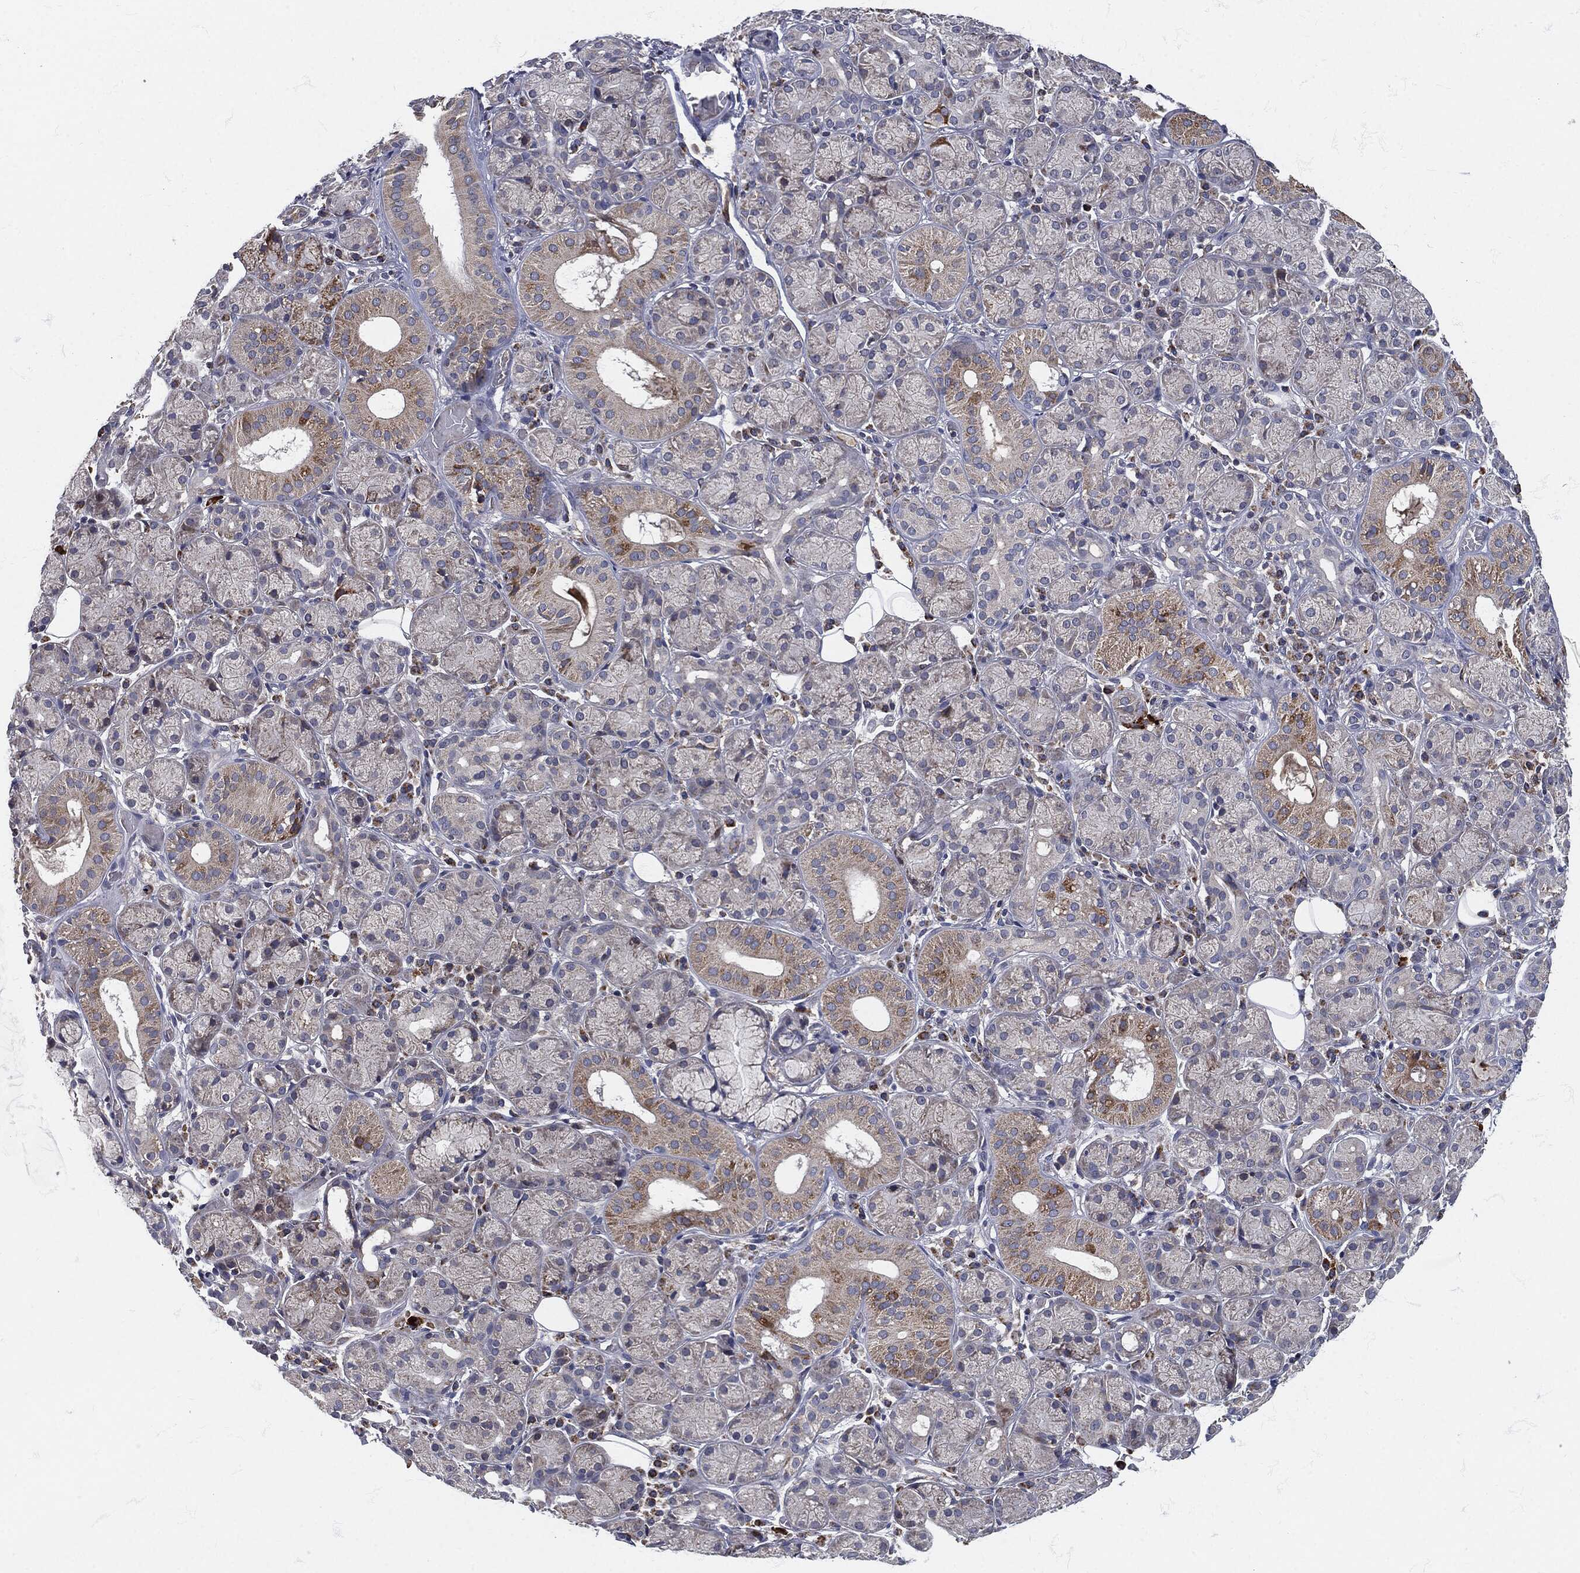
{"staining": {"intensity": "strong", "quantity": "<25%", "location": "cytoplasmic/membranous"}, "tissue": "salivary gland", "cell_type": "Glandular cells", "image_type": "normal", "snomed": [{"axis": "morphology", "description": "Normal tissue, NOS"}, {"axis": "topography", "description": "Salivary gland"}], "caption": "Protein expression analysis of benign salivary gland reveals strong cytoplasmic/membranous staining in approximately <25% of glandular cells.", "gene": "SIGLEC9", "patient": {"sex": "male", "age": 71}}